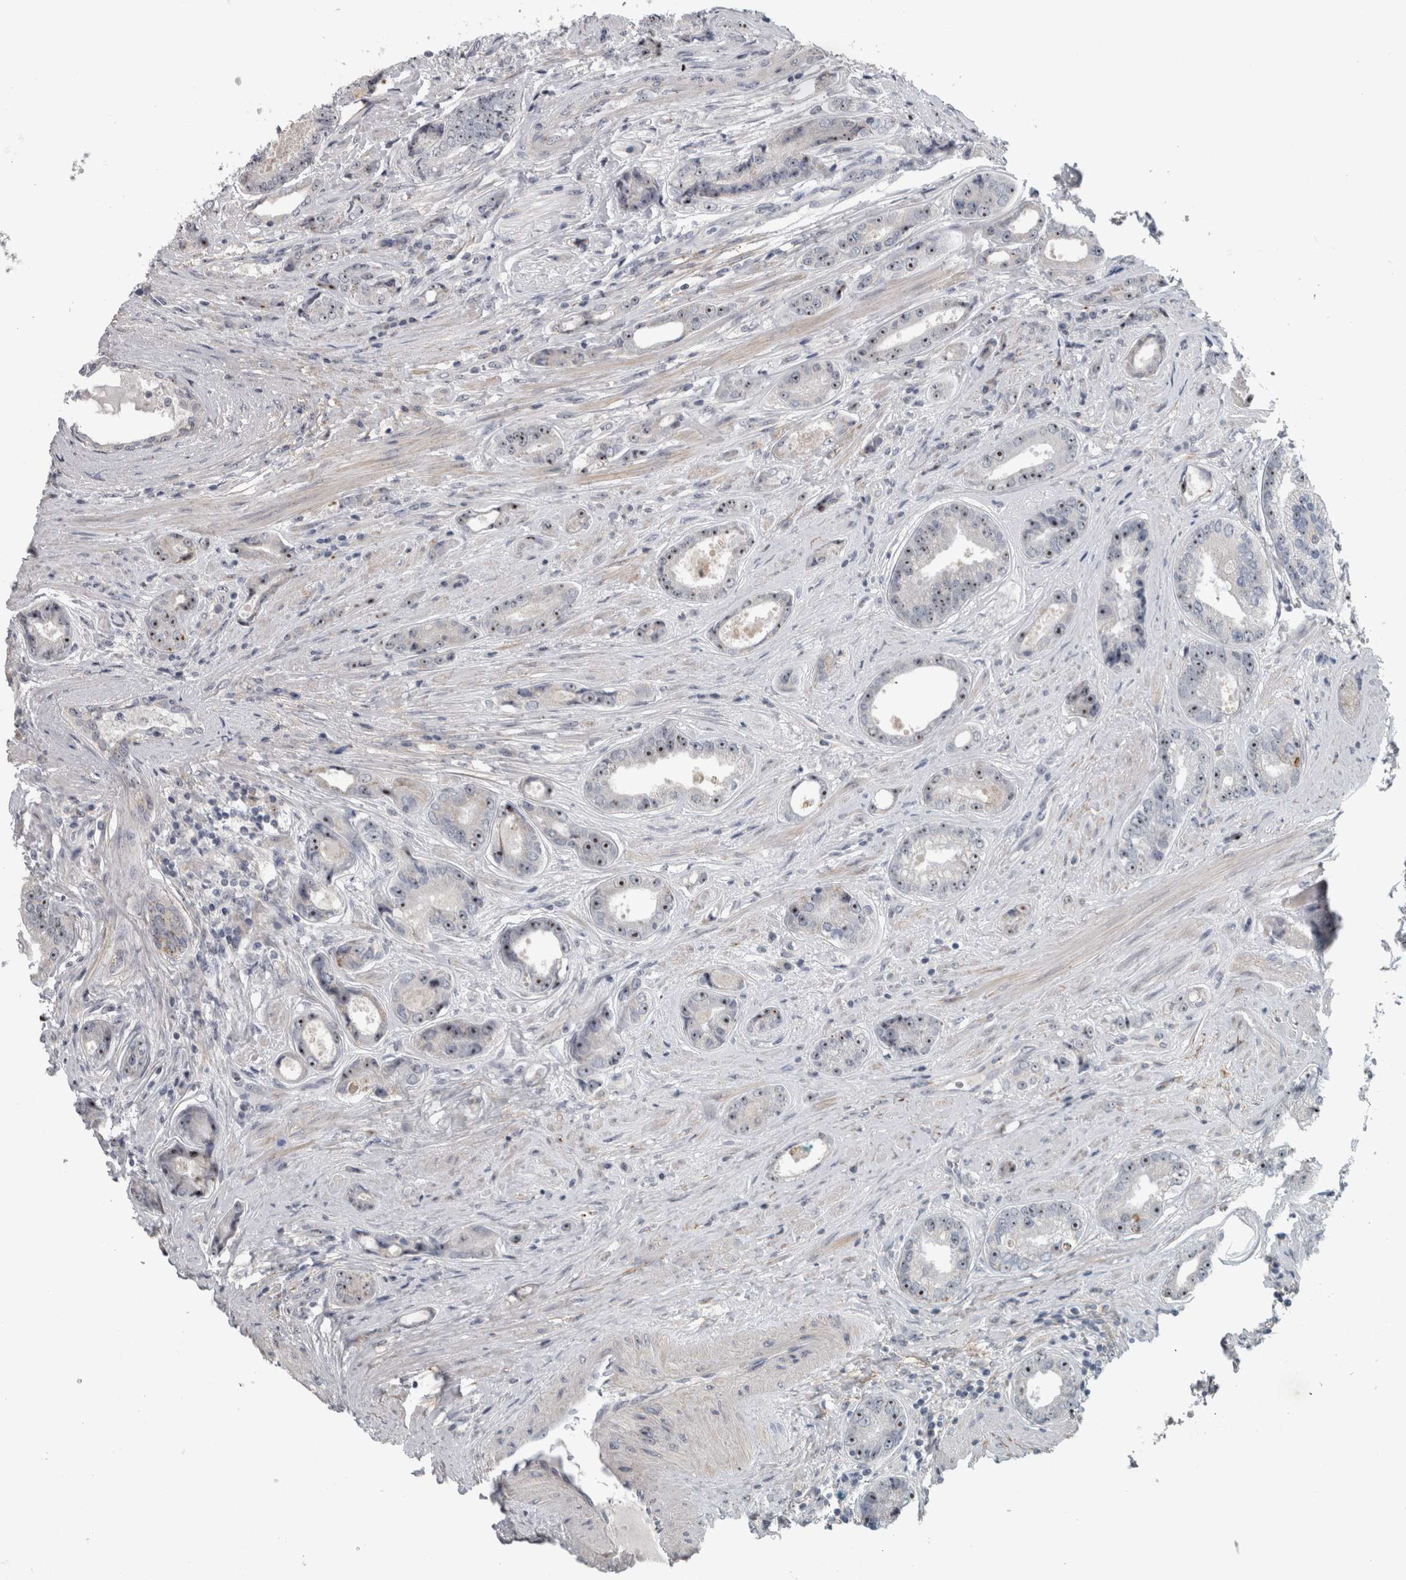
{"staining": {"intensity": "moderate", "quantity": ">75%", "location": "nuclear"}, "tissue": "prostate cancer", "cell_type": "Tumor cells", "image_type": "cancer", "snomed": [{"axis": "morphology", "description": "Adenocarcinoma, High grade"}, {"axis": "topography", "description": "Prostate"}], "caption": "Prostate cancer stained with immunohistochemistry displays moderate nuclear staining in about >75% of tumor cells.", "gene": "UTP6", "patient": {"sex": "male", "age": 61}}